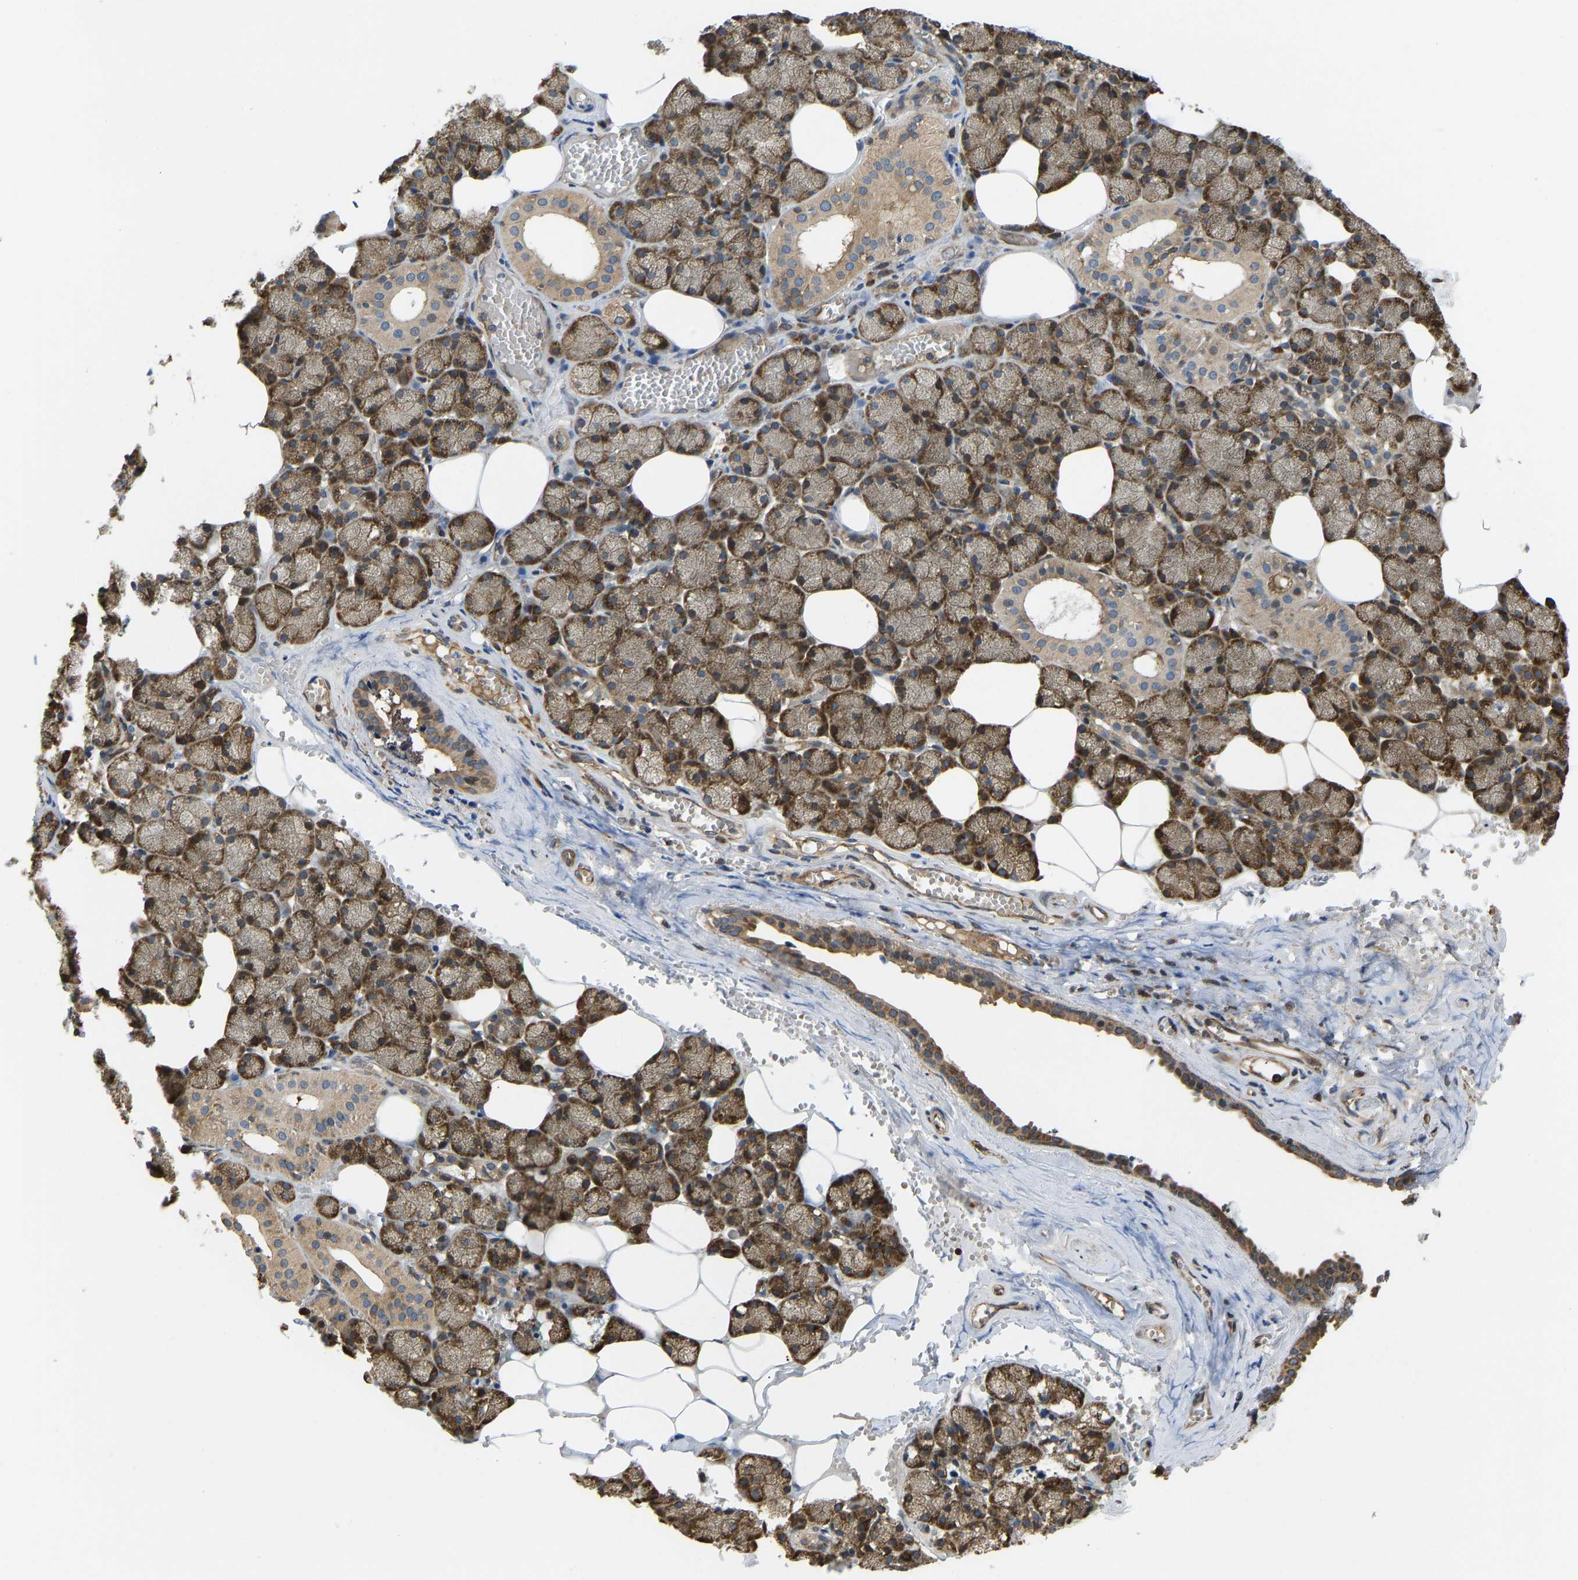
{"staining": {"intensity": "strong", "quantity": ">75%", "location": "cytoplasmic/membranous"}, "tissue": "salivary gland", "cell_type": "Glandular cells", "image_type": "normal", "snomed": [{"axis": "morphology", "description": "Normal tissue, NOS"}, {"axis": "topography", "description": "Salivary gland"}], "caption": "IHC photomicrograph of normal human salivary gland stained for a protein (brown), which reveals high levels of strong cytoplasmic/membranous staining in approximately >75% of glandular cells.", "gene": "RASGRF2", "patient": {"sex": "male", "age": 62}}